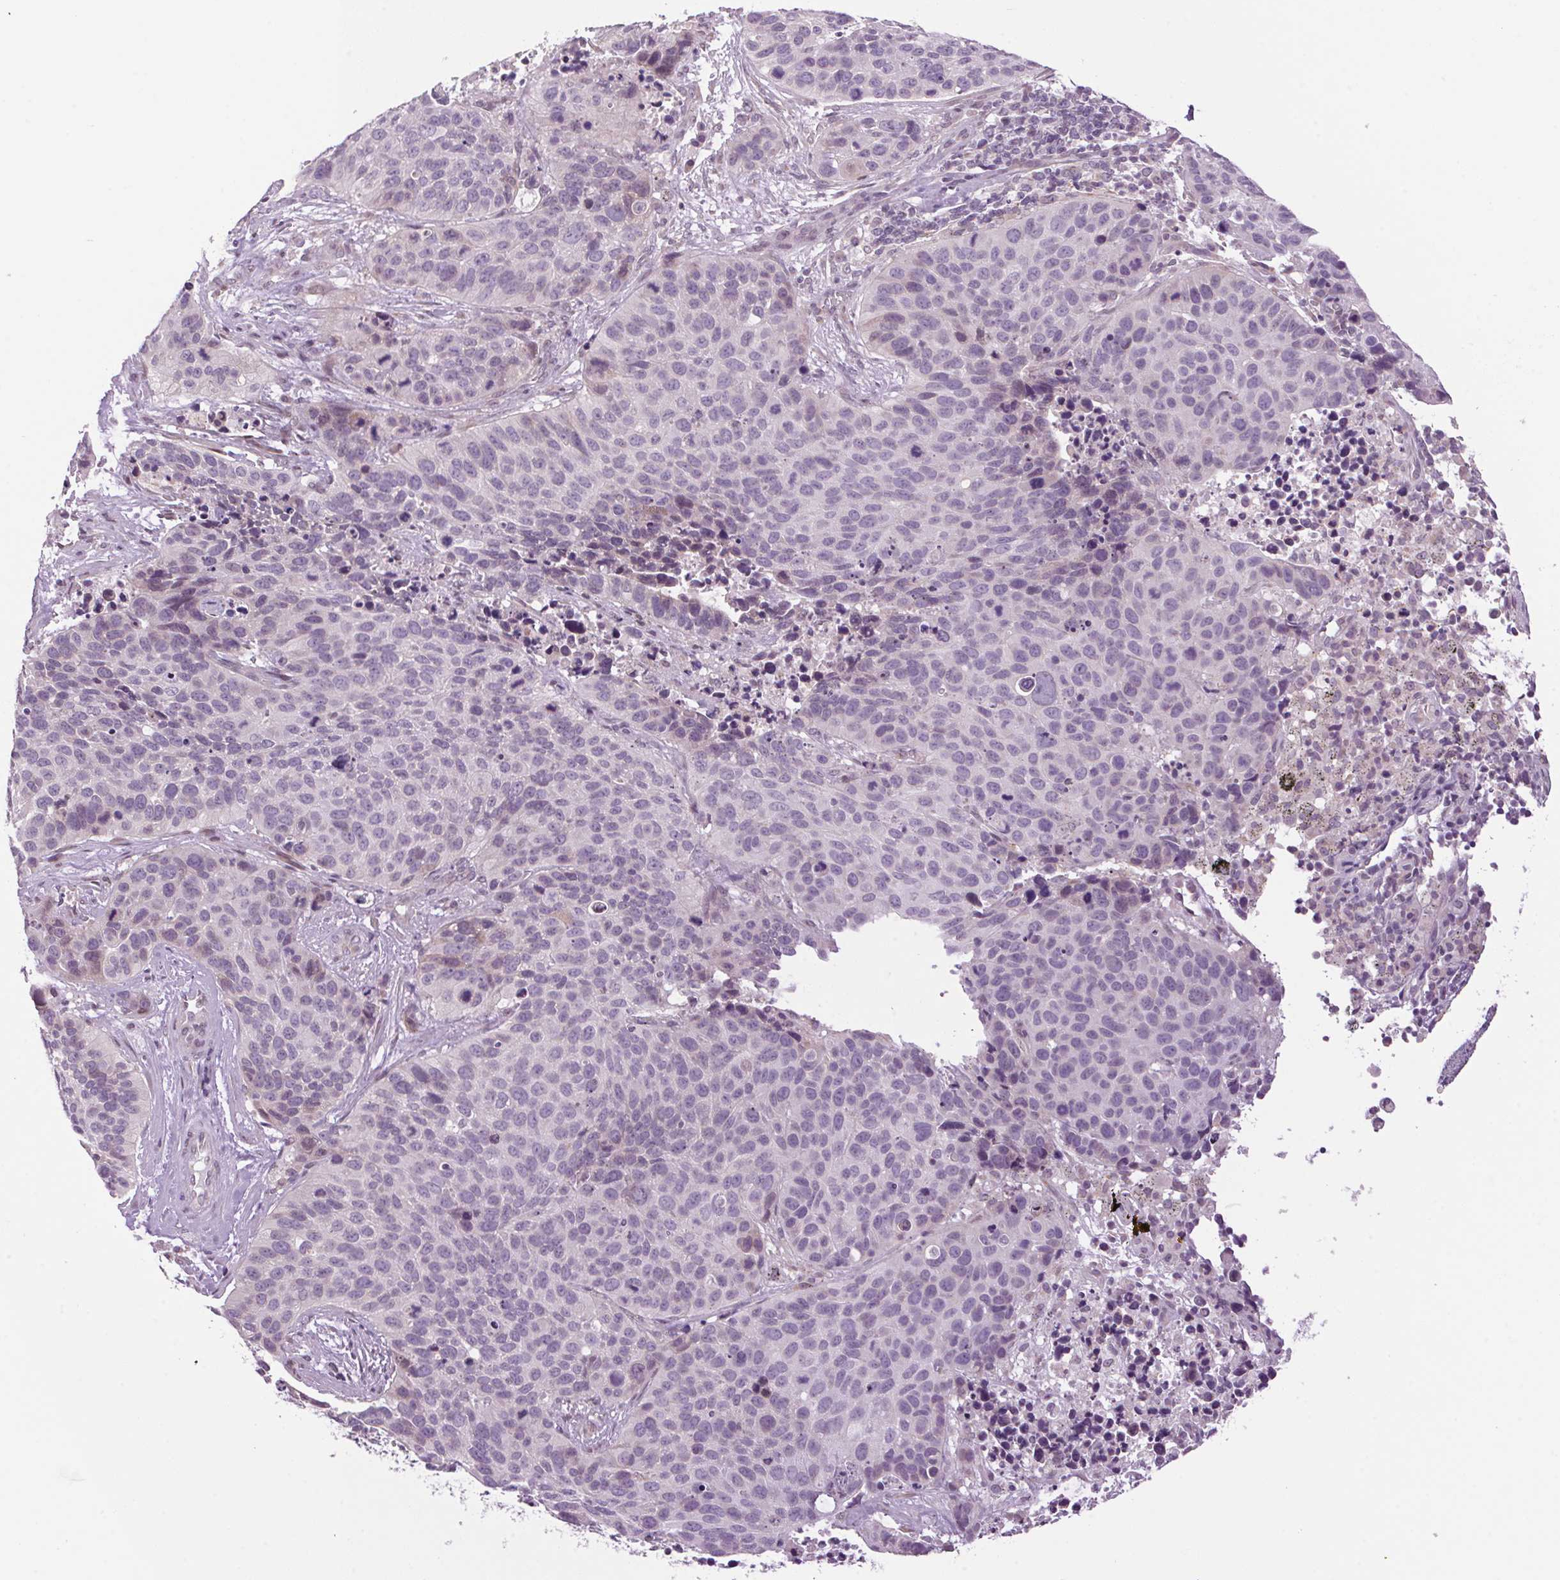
{"staining": {"intensity": "negative", "quantity": "none", "location": "none"}, "tissue": "lung cancer", "cell_type": "Tumor cells", "image_type": "cancer", "snomed": [{"axis": "morphology", "description": "Squamous cell carcinoma, NOS"}, {"axis": "topography", "description": "Lung"}], "caption": "Immunohistochemistry (IHC) histopathology image of lung cancer (squamous cell carcinoma) stained for a protein (brown), which exhibits no positivity in tumor cells.", "gene": "SMIM13", "patient": {"sex": "male", "age": 62}}